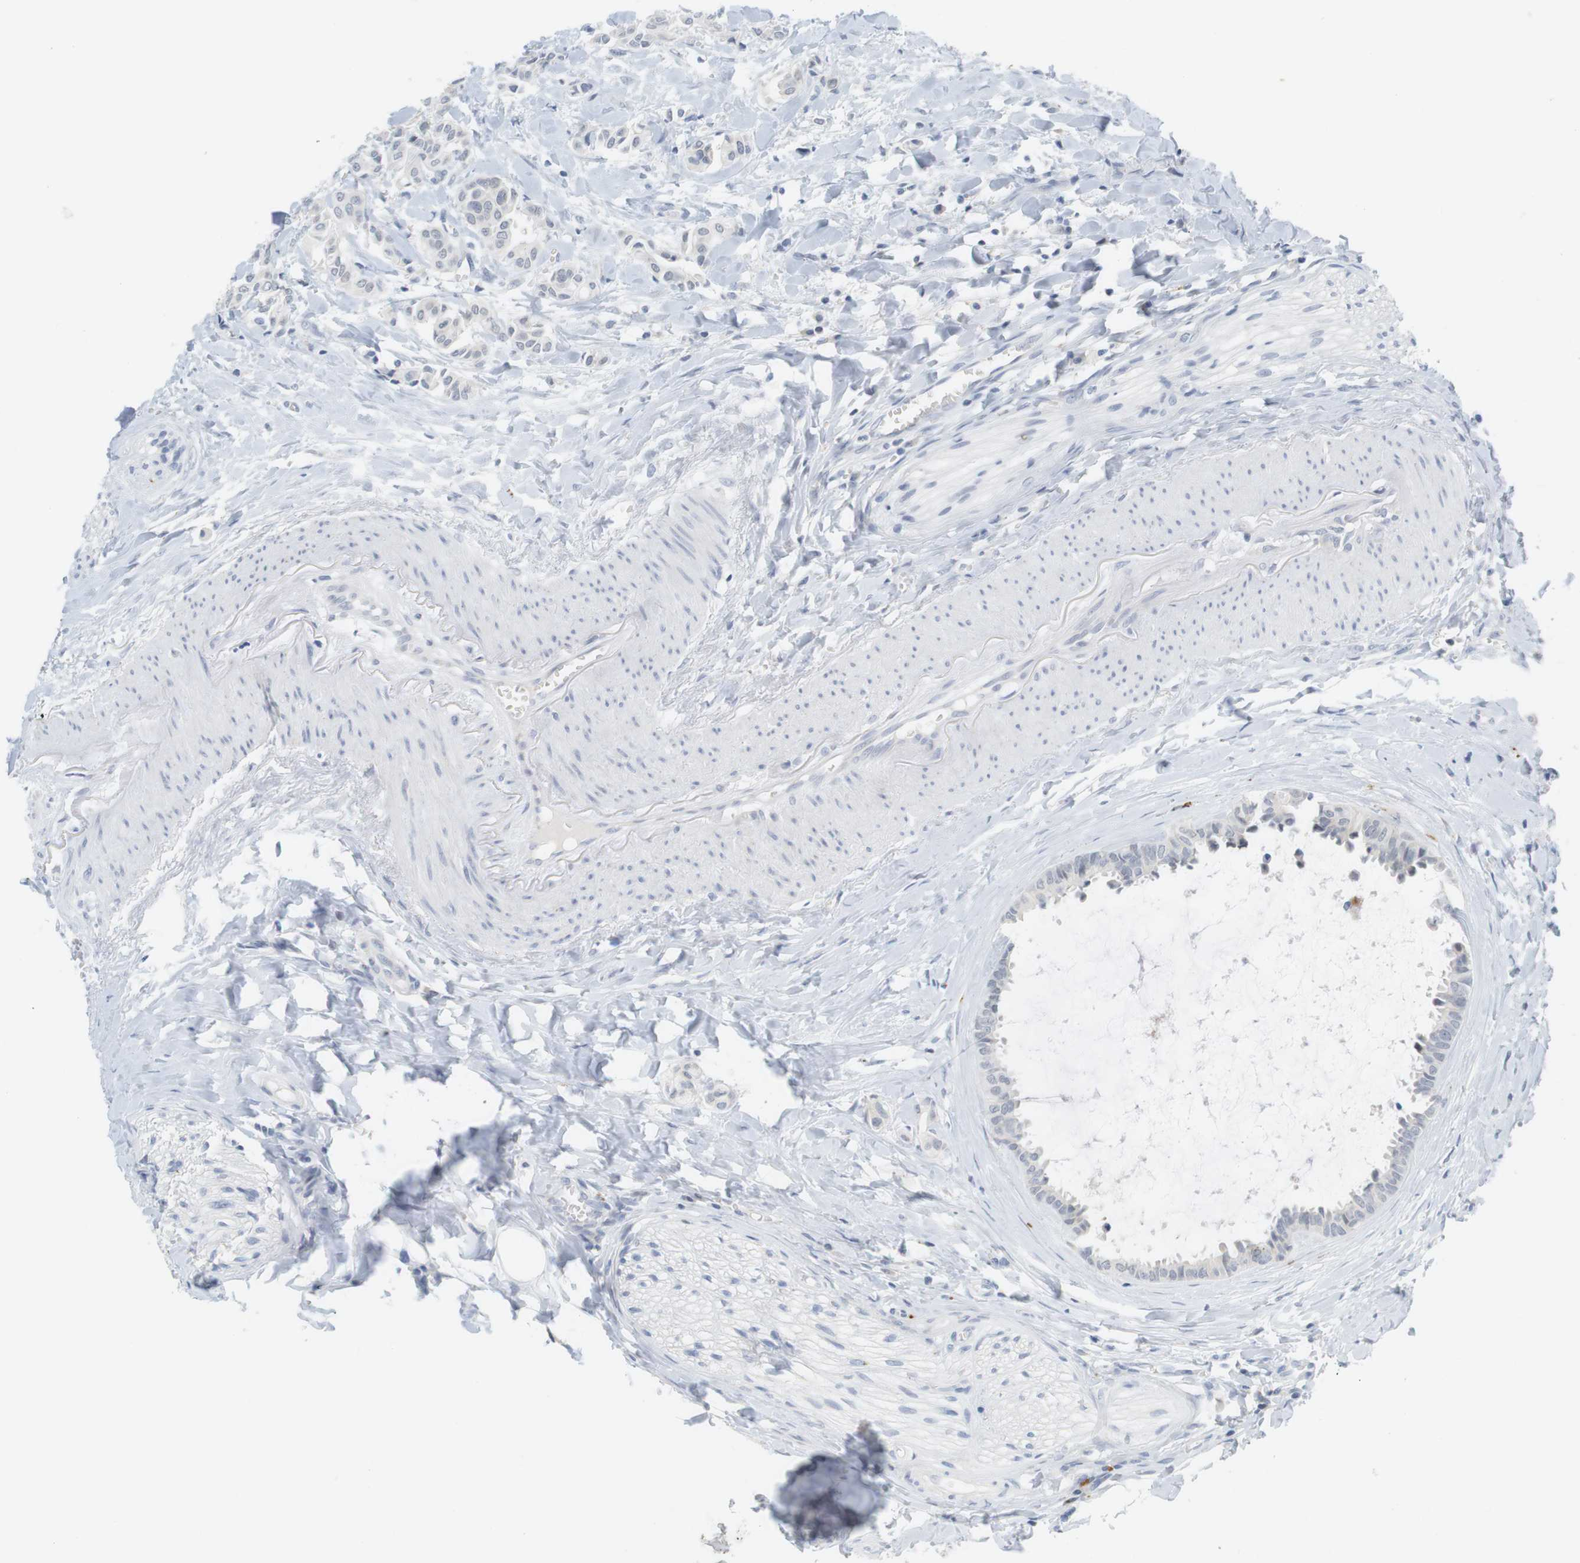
{"staining": {"intensity": "negative", "quantity": "none", "location": "none"}, "tissue": "head and neck cancer", "cell_type": "Tumor cells", "image_type": "cancer", "snomed": [{"axis": "morphology", "description": "Adenocarcinoma, NOS"}, {"axis": "topography", "description": "Salivary gland"}, {"axis": "topography", "description": "Head-Neck"}], "caption": "The micrograph displays no significant expression in tumor cells of head and neck cancer. The staining was performed using DAB (3,3'-diaminobenzidine) to visualize the protein expression in brown, while the nuclei were stained in blue with hematoxylin (Magnification: 20x).", "gene": "YIPF1", "patient": {"sex": "female", "age": 59}}